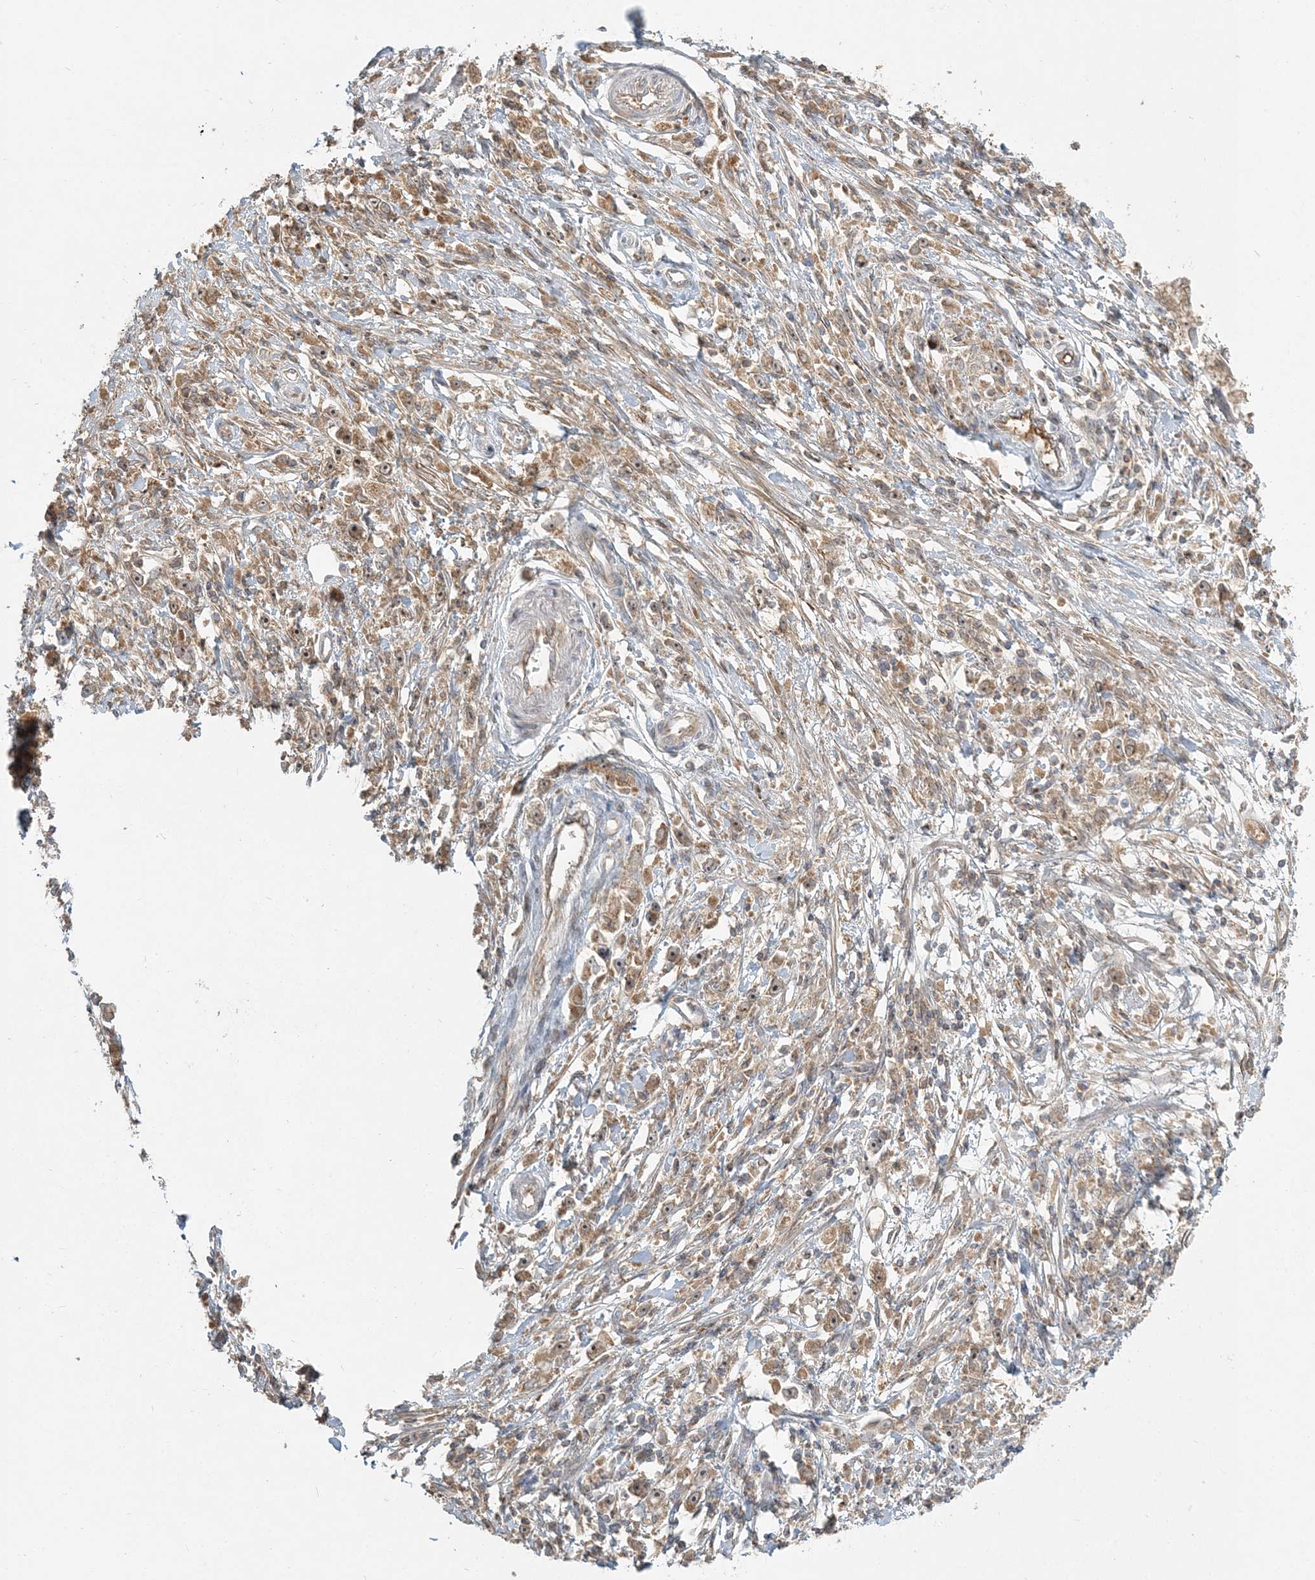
{"staining": {"intensity": "moderate", "quantity": ">75%", "location": "cytoplasmic/membranous,nuclear"}, "tissue": "stomach cancer", "cell_type": "Tumor cells", "image_type": "cancer", "snomed": [{"axis": "morphology", "description": "Adenocarcinoma, NOS"}, {"axis": "topography", "description": "Stomach"}], "caption": "Stomach adenocarcinoma tissue shows moderate cytoplasmic/membranous and nuclear staining in approximately >75% of tumor cells", "gene": "AP1AR", "patient": {"sex": "female", "age": 59}}